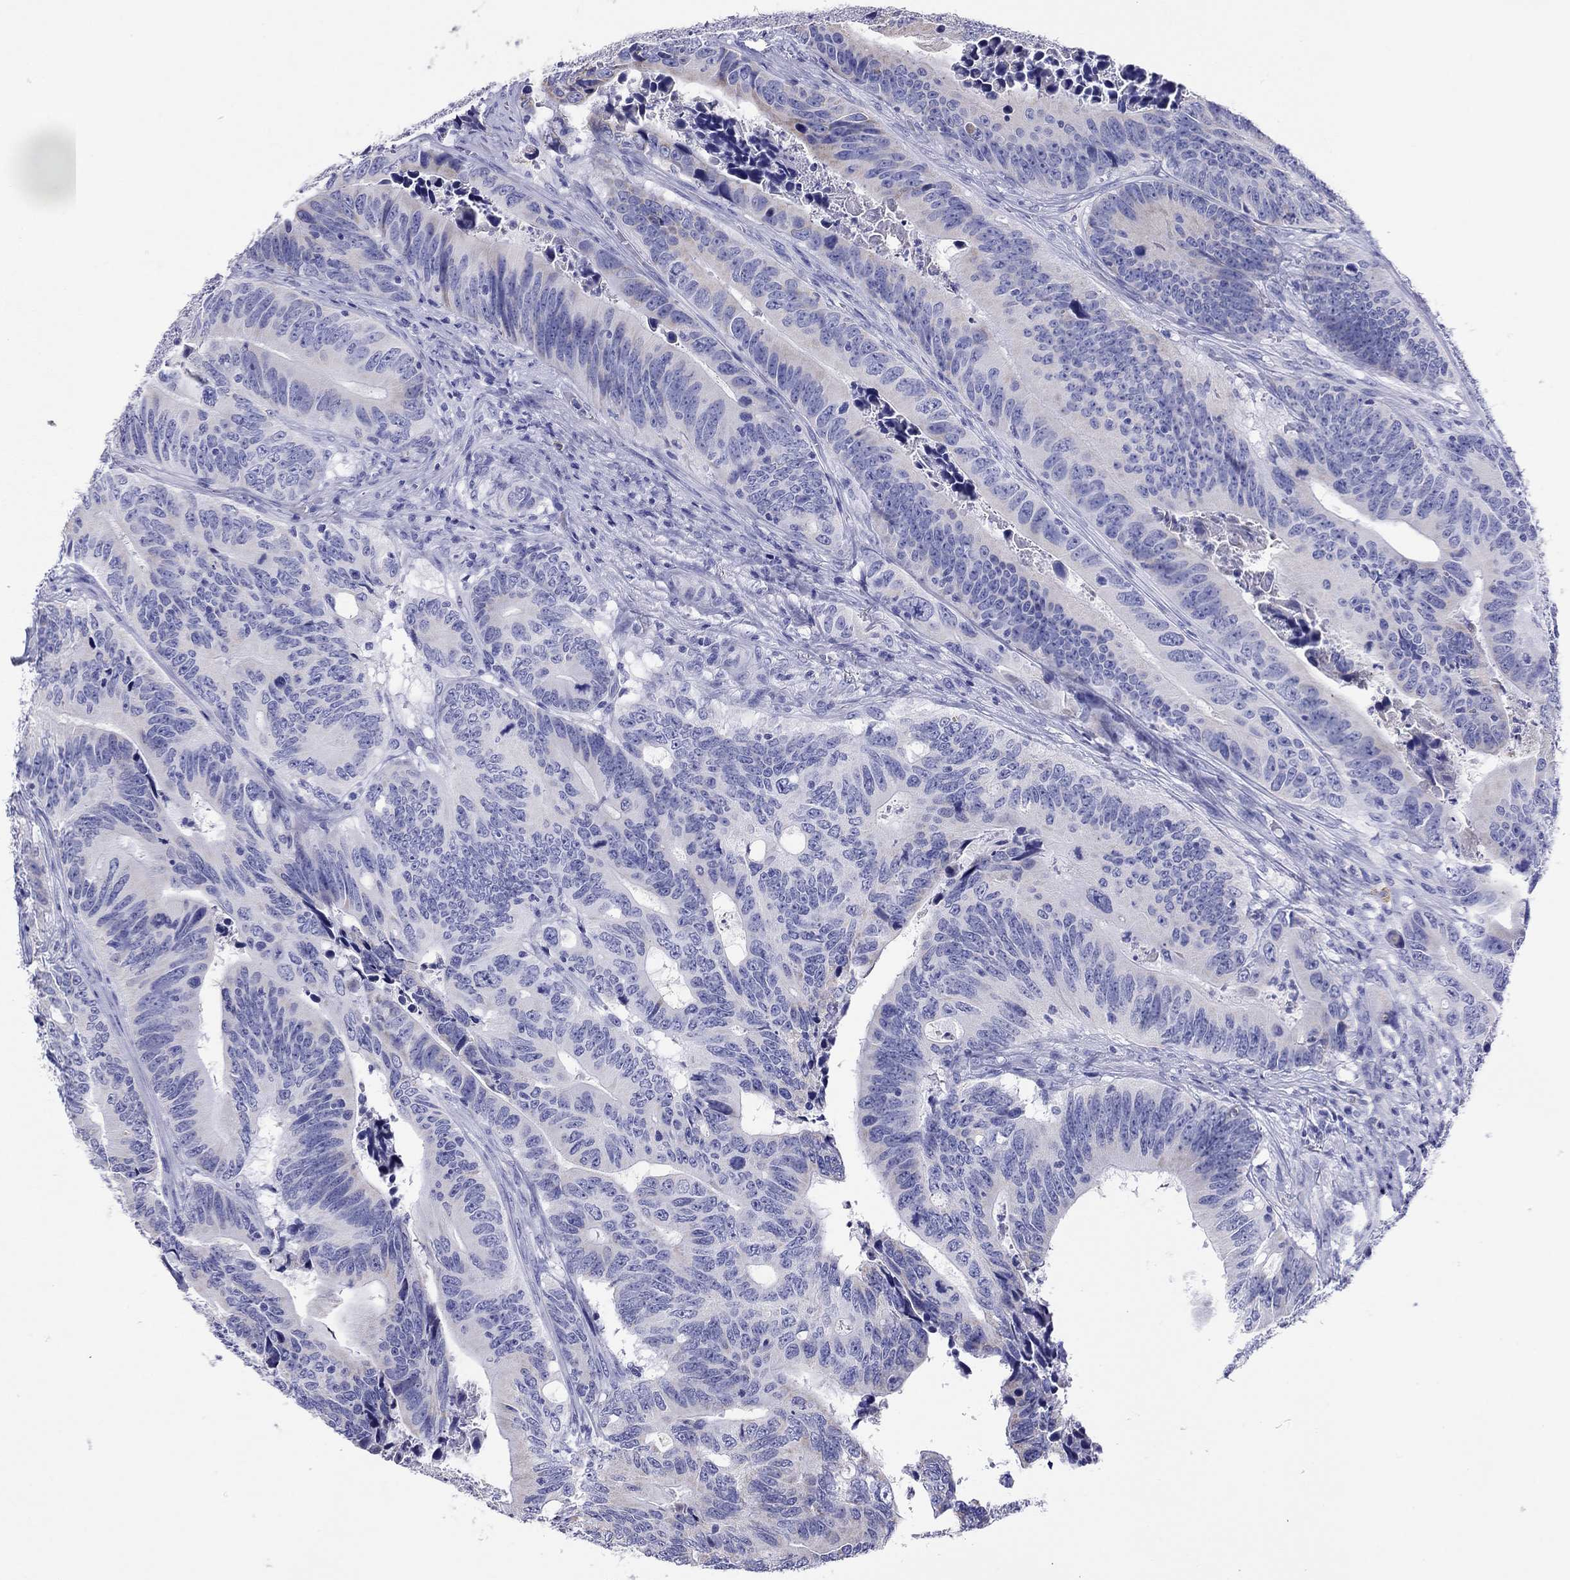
{"staining": {"intensity": "negative", "quantity": "none", "location": "none"}, "tissue": "colorectal cancer", "cell_type": "Tumor cells", "image_type": "cancer", "snomed": [{"axis": "morphology", "description": "Adenocarcinoma, NOS"}, {"axis": "topography", "description": "Colon"}], "caption": "Human colorectal adenocarcinoma stained for a protein using IHC reveals no staining in tumor cells.", "gene": "DPY19L2", "patient": {"sex": "female", "age": 90}}